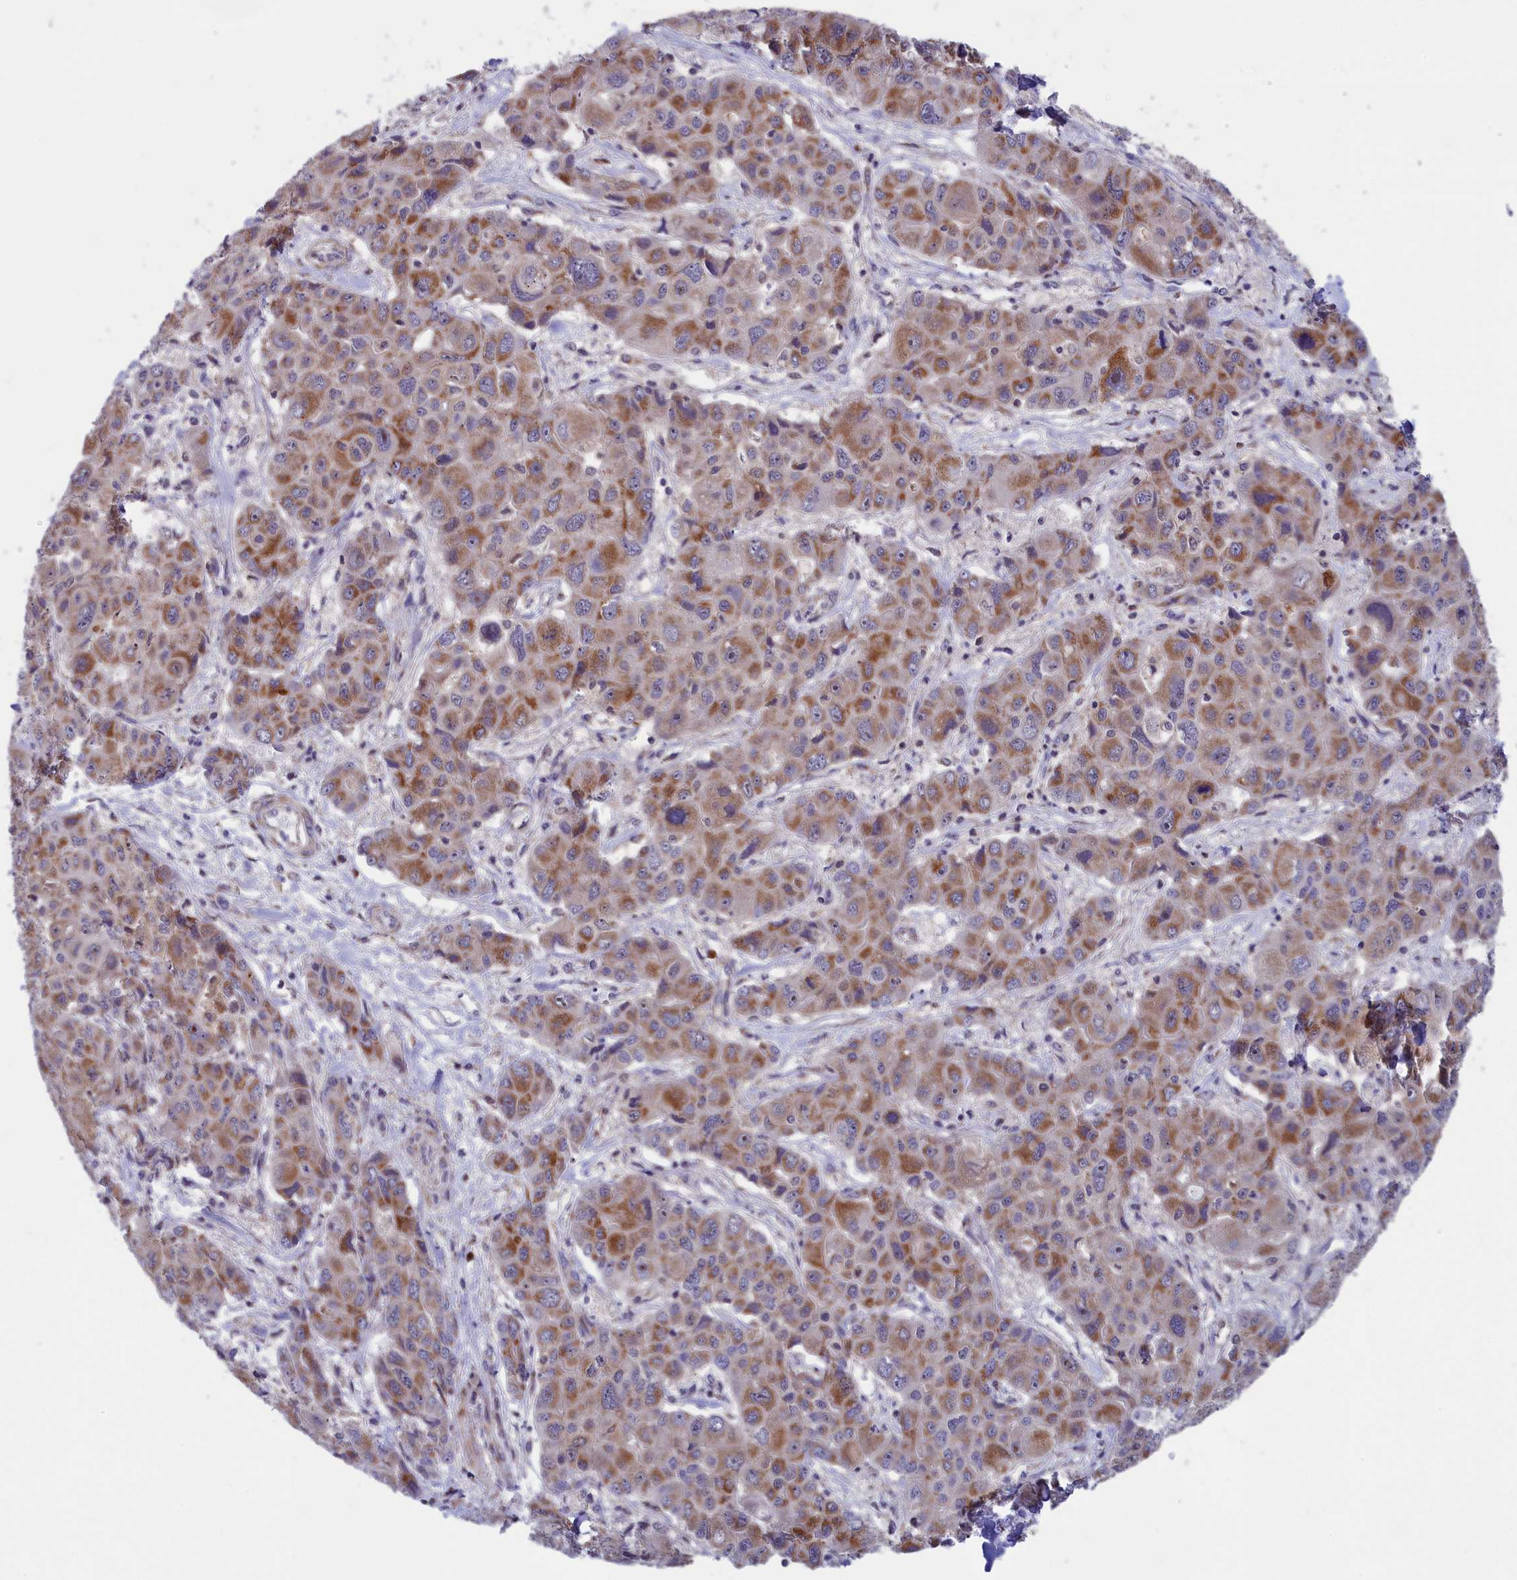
{"staining": {"intensity": "moderate", "quantity": ">75%", "location": "cytoplasmic/membranous"}, "tissue": "liver cancer", "cell_type": "Tumor cells", "image_type": "cancer", "snomed": [{"axis": "morphology", "description": "Cholangiocarcinoma"}, {"axis": "topography", "description": "Liver"}], "caption": "IHC of cholangiocarcinoma (liver) exhibits medium levels of moderate cytoplasmic/membranous staining in about >75% of tumor cells.", "gene": "TIMM44", "patient": {"sex": "male", "age": 67}}